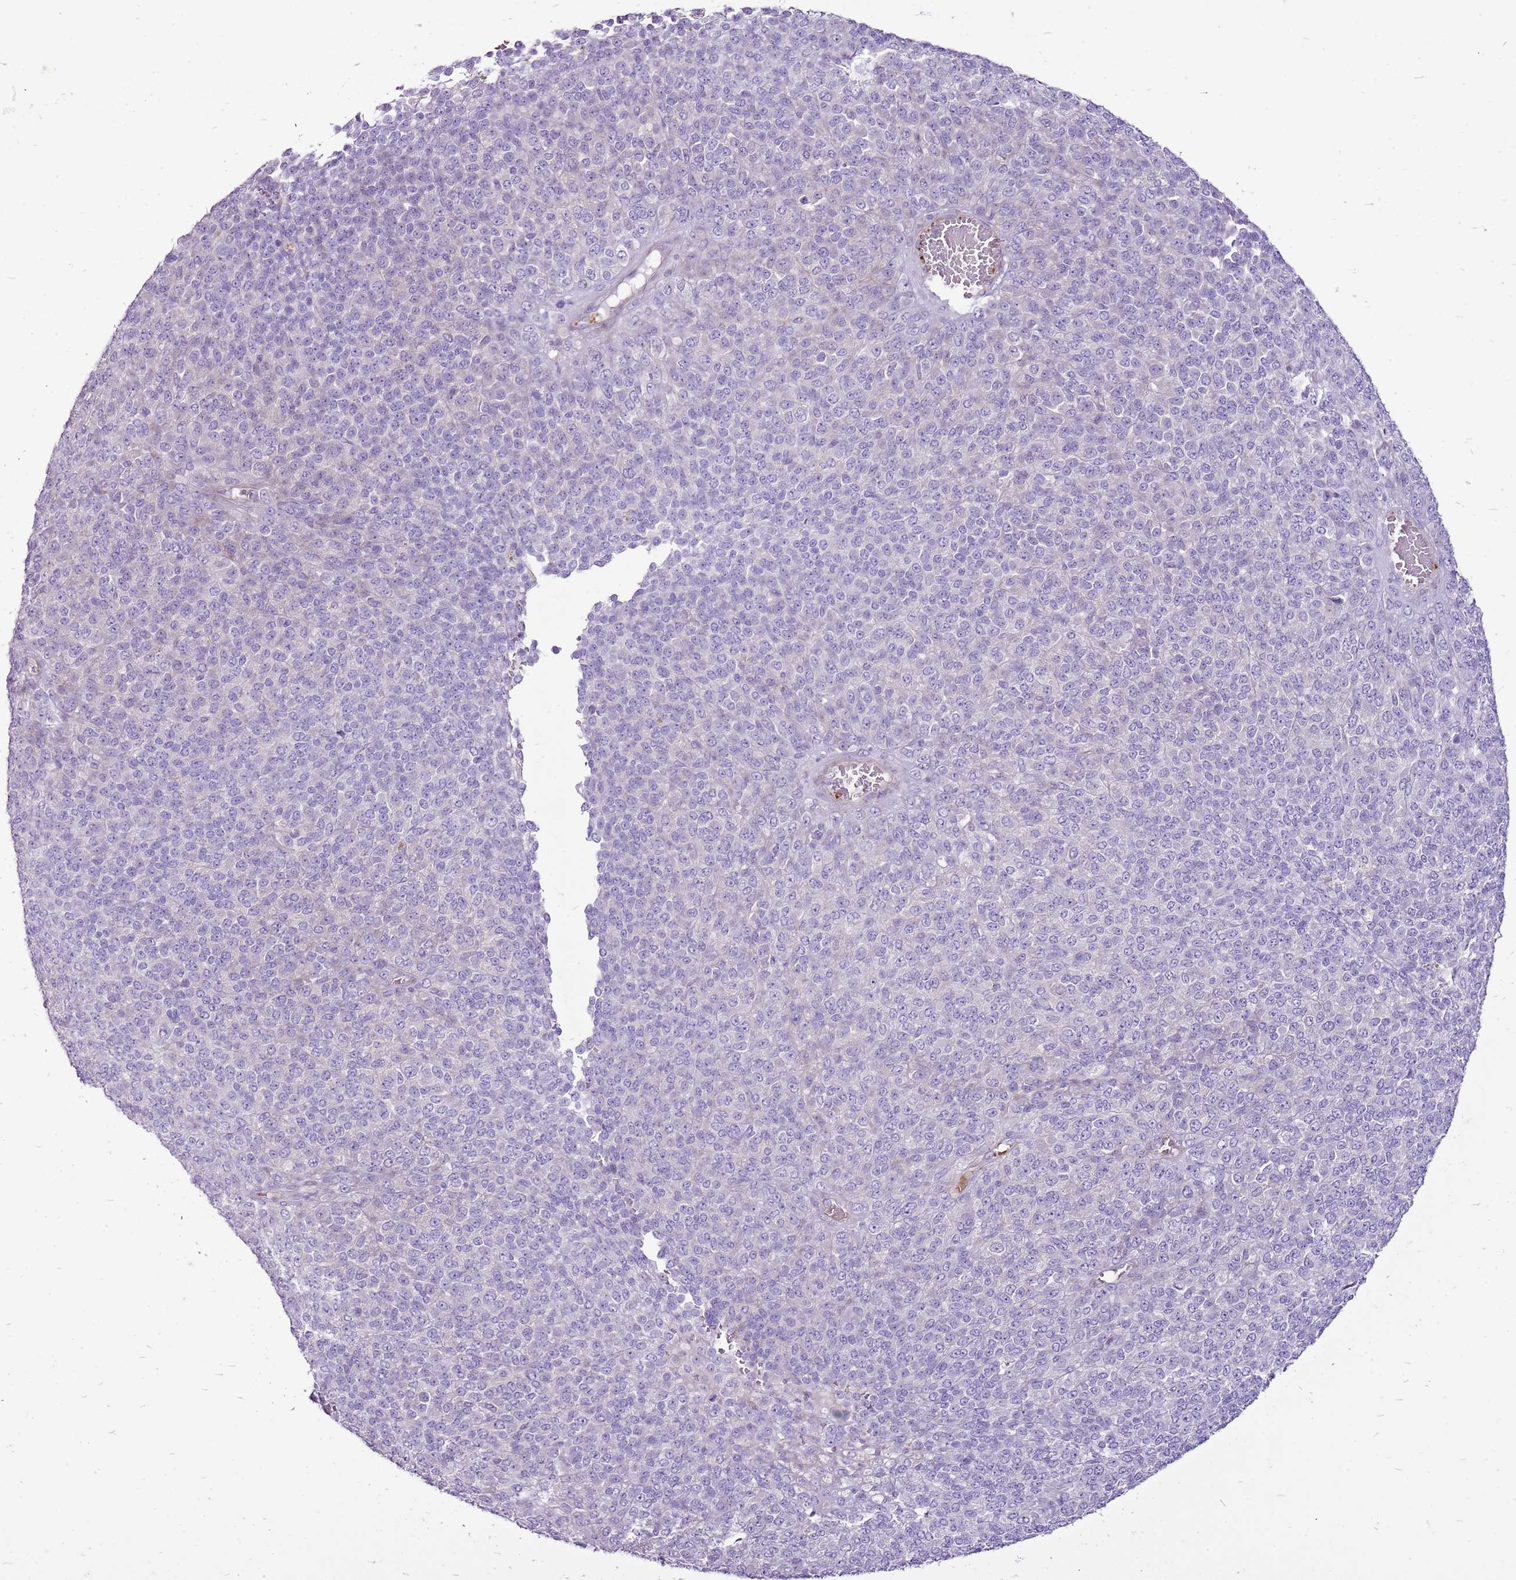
{"staining": {"intensity": "negative", "quantity": "none", "location": "none"}, "tissue": "melanoma", "cell_type": "Tumor cells", "image_type": "cancer", "snomed": [{"axis": "morphology", "description": "Malignant melanoma, Metastatic site"}, {"axis": "topography", "description": "Brain"}], "caption": "Tumor cells show no significant staining in melanoma.", "gene": "CHAC2", "patient": {"sex": "female", "age": 56}}